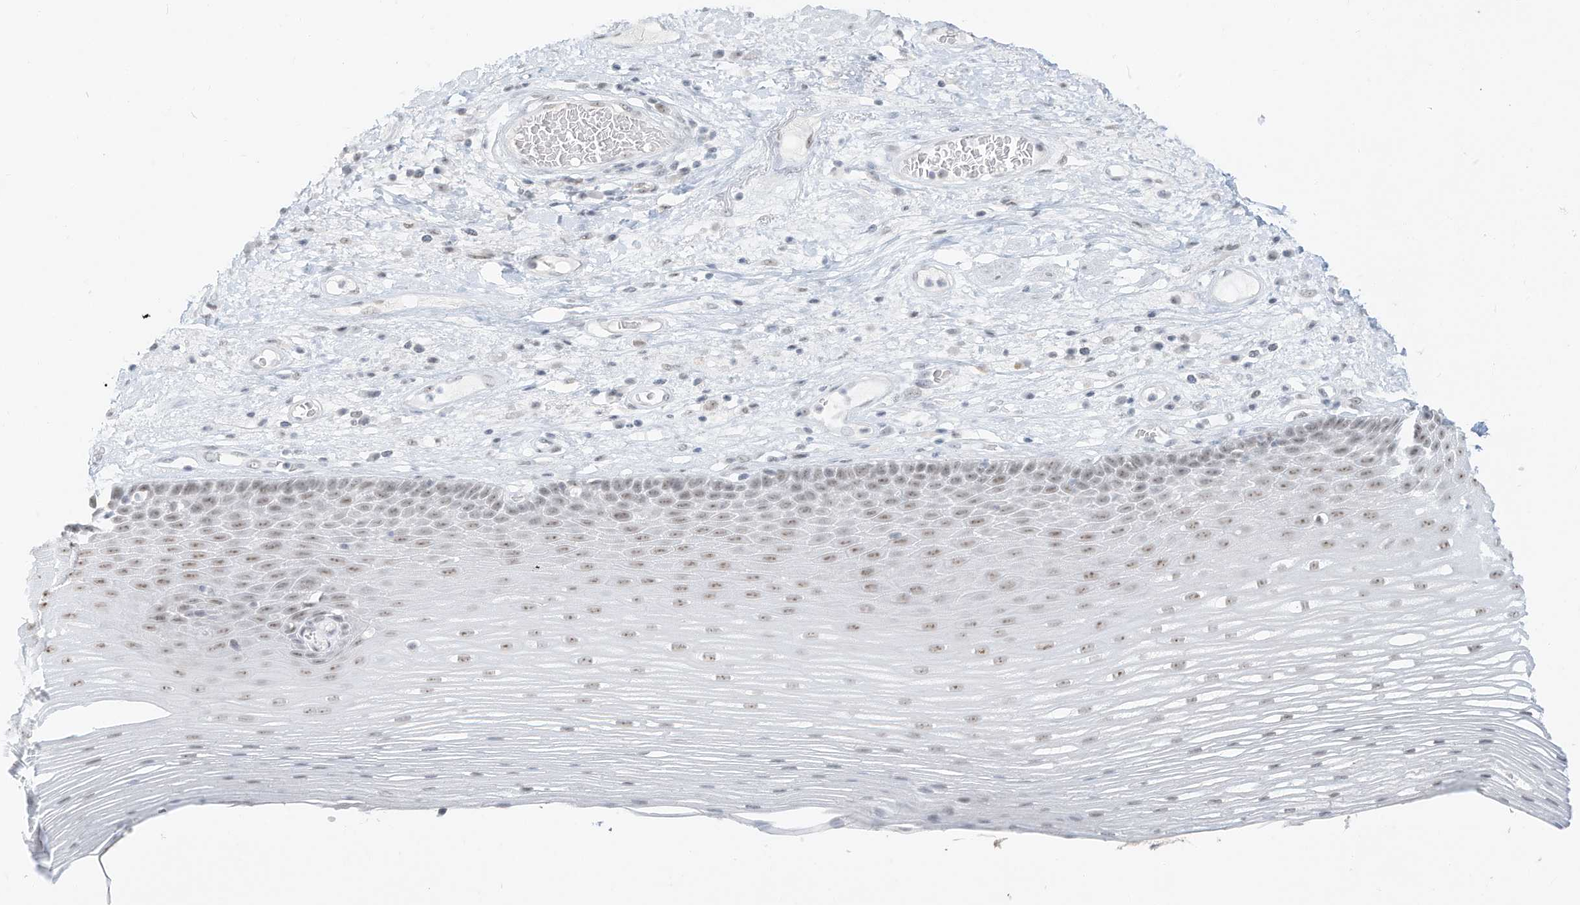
{"staining": {"intensity": "weak", "quantity": "25%-75%", "location": "nuclear"}, "tissue": "esophagus", "cell_type": "Squamous epithelial cells", "image_type": "normal", "snomed": [{"axis": "morphology", "description": "Normal tissue, NOS"}, {"axis": "topography", "description": "Esophagus"}], "caption": "Immunohistochemistry (IHC) of unremarkable esophagus demonstrates low levels of weak nuclear staining in about 25%-75% of squamous epithelial cells. (IHC, brightfield microscopy, high magnification).", "gene": "PGC", "patient": {"sex": "male", "age": 62}}